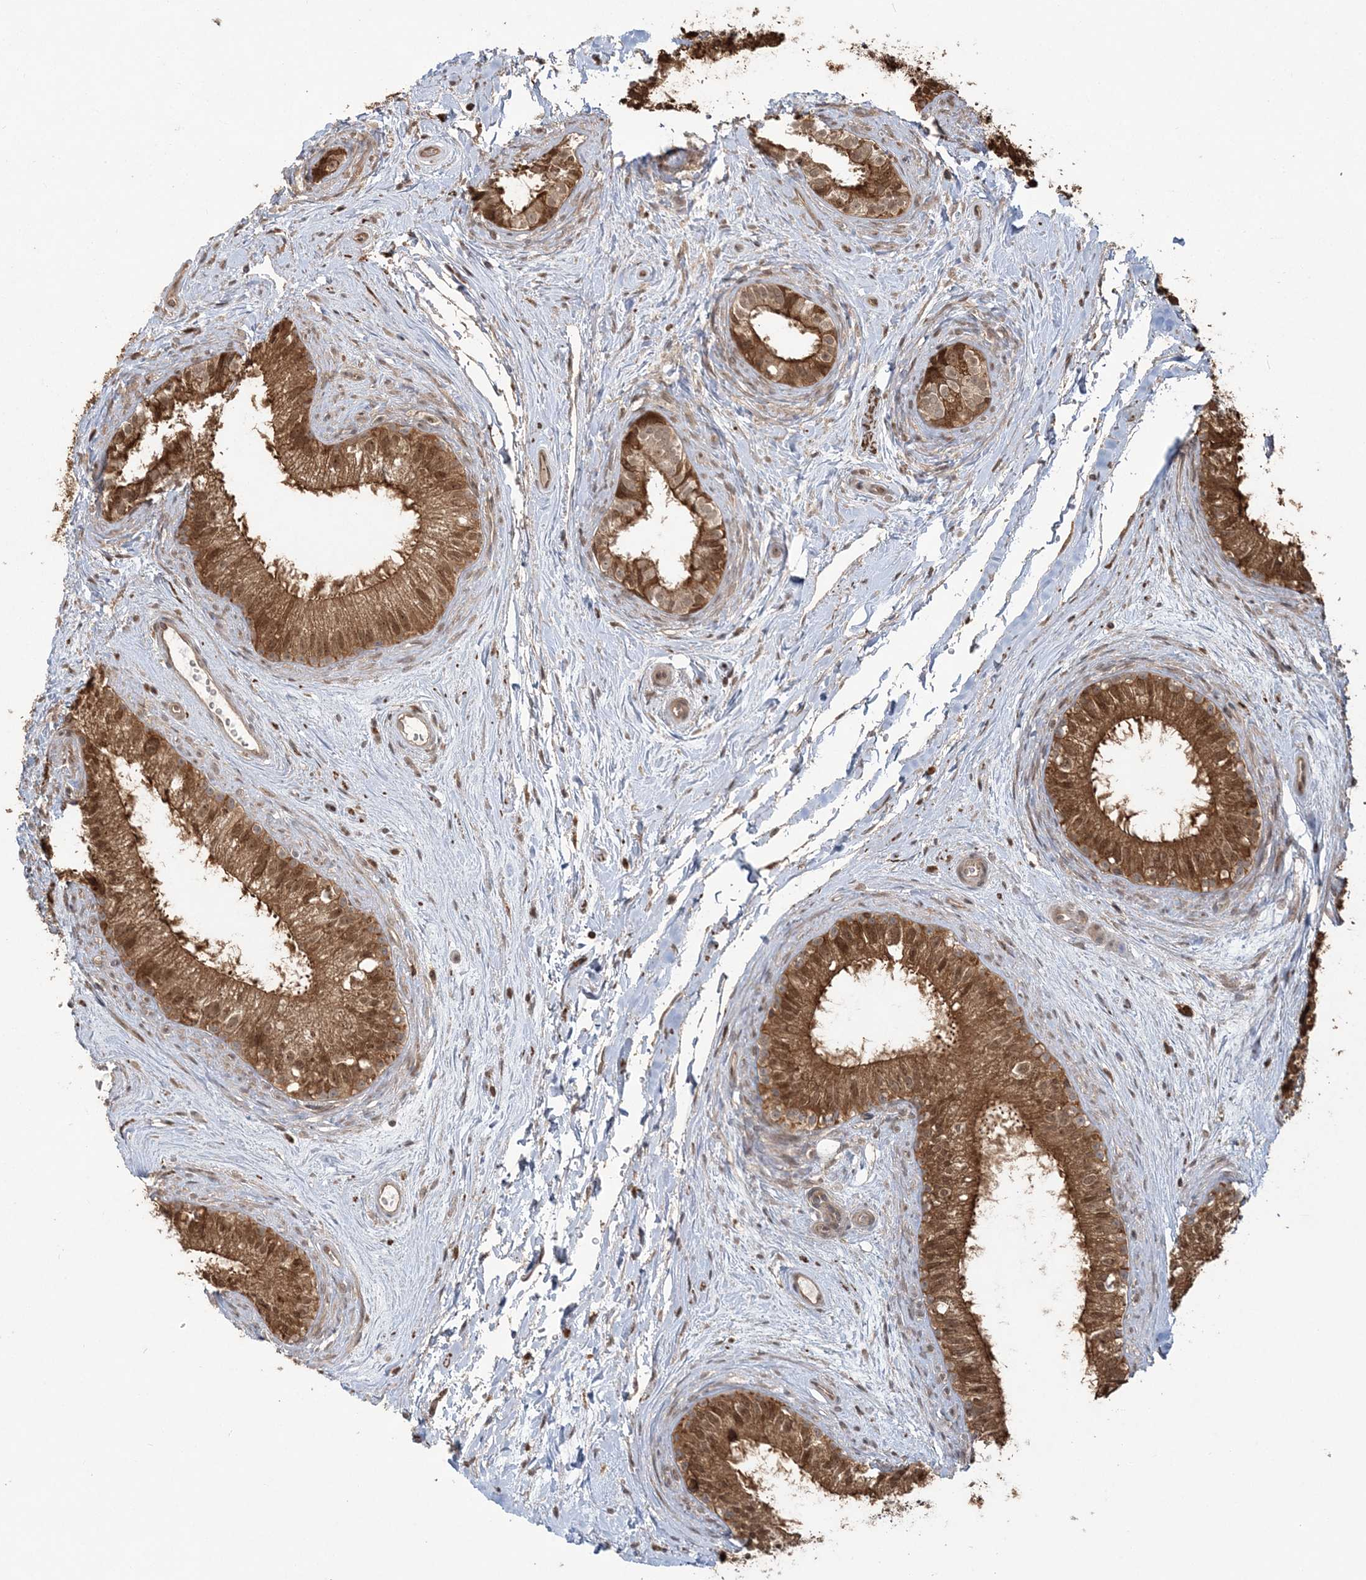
{"staining": {"intensity": "strong", "quantity": ">75%", "location": "cytoplasmic/membranous,nuclear"}, "tissue": "epididymis", "cell_type": "Glandular cells", "image_type": "normal", "snomed": [{"axis": "morphology", "description": "Normal tissue, NOS"}, {"axis": "topography", "description": "Epididymis"}], "caption": "High-power microscopy captured an immunohistochemistry micrograph of normal epididymis, revealing strong cytoplasmic/membranous,nuclear expression in approximately >75% of glandular cells.", "gene": "CAB39", "patient": {"sex": "male", "age": 71}}